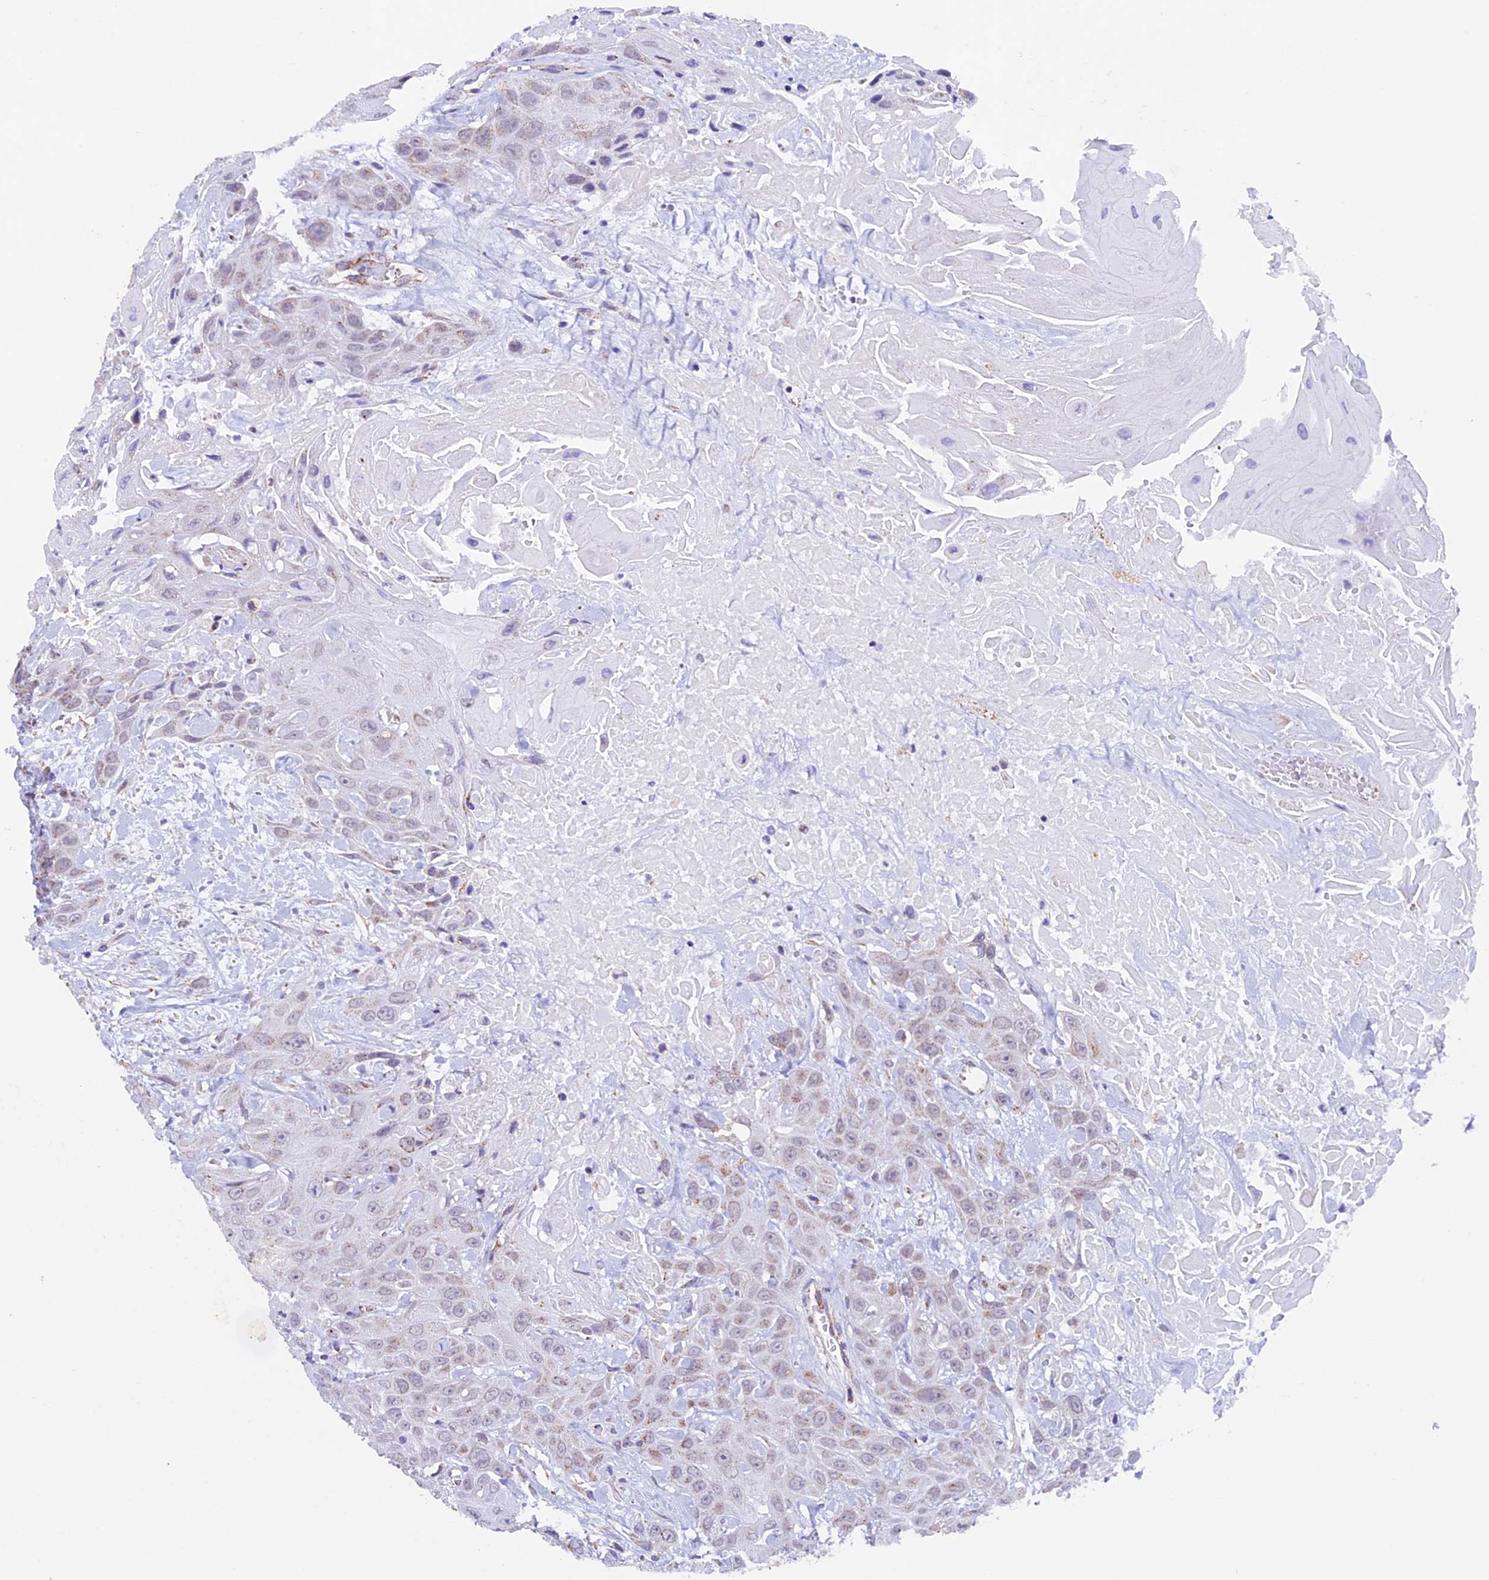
{"staining": {"intensity": "moderate", "quantity": "<25%", "location": "cytoplasmic/membranous"}, "tissue": "head and neck cancer", "cell_type": "Tumor cells", "image_type": "cancer", "snomed": [{"axis": "morphology", "description": "Squamous cell carcinoma, NOS"}, {"axis": "topography", "description": "Head-Neck"}], "caption": "Brown immunohistochemical staining in human squamous cell carcinoma (head and neck) displays moderate cytoplasmic/membranous staining in approximately <25% of tumor cells. The staining is performed using DAB brown chromogen to label protein expression. The nuclei are counter-stained blue using hematoxylin.", "gene": "TFAM", "patient": {"sex": "male", "age": 81}}